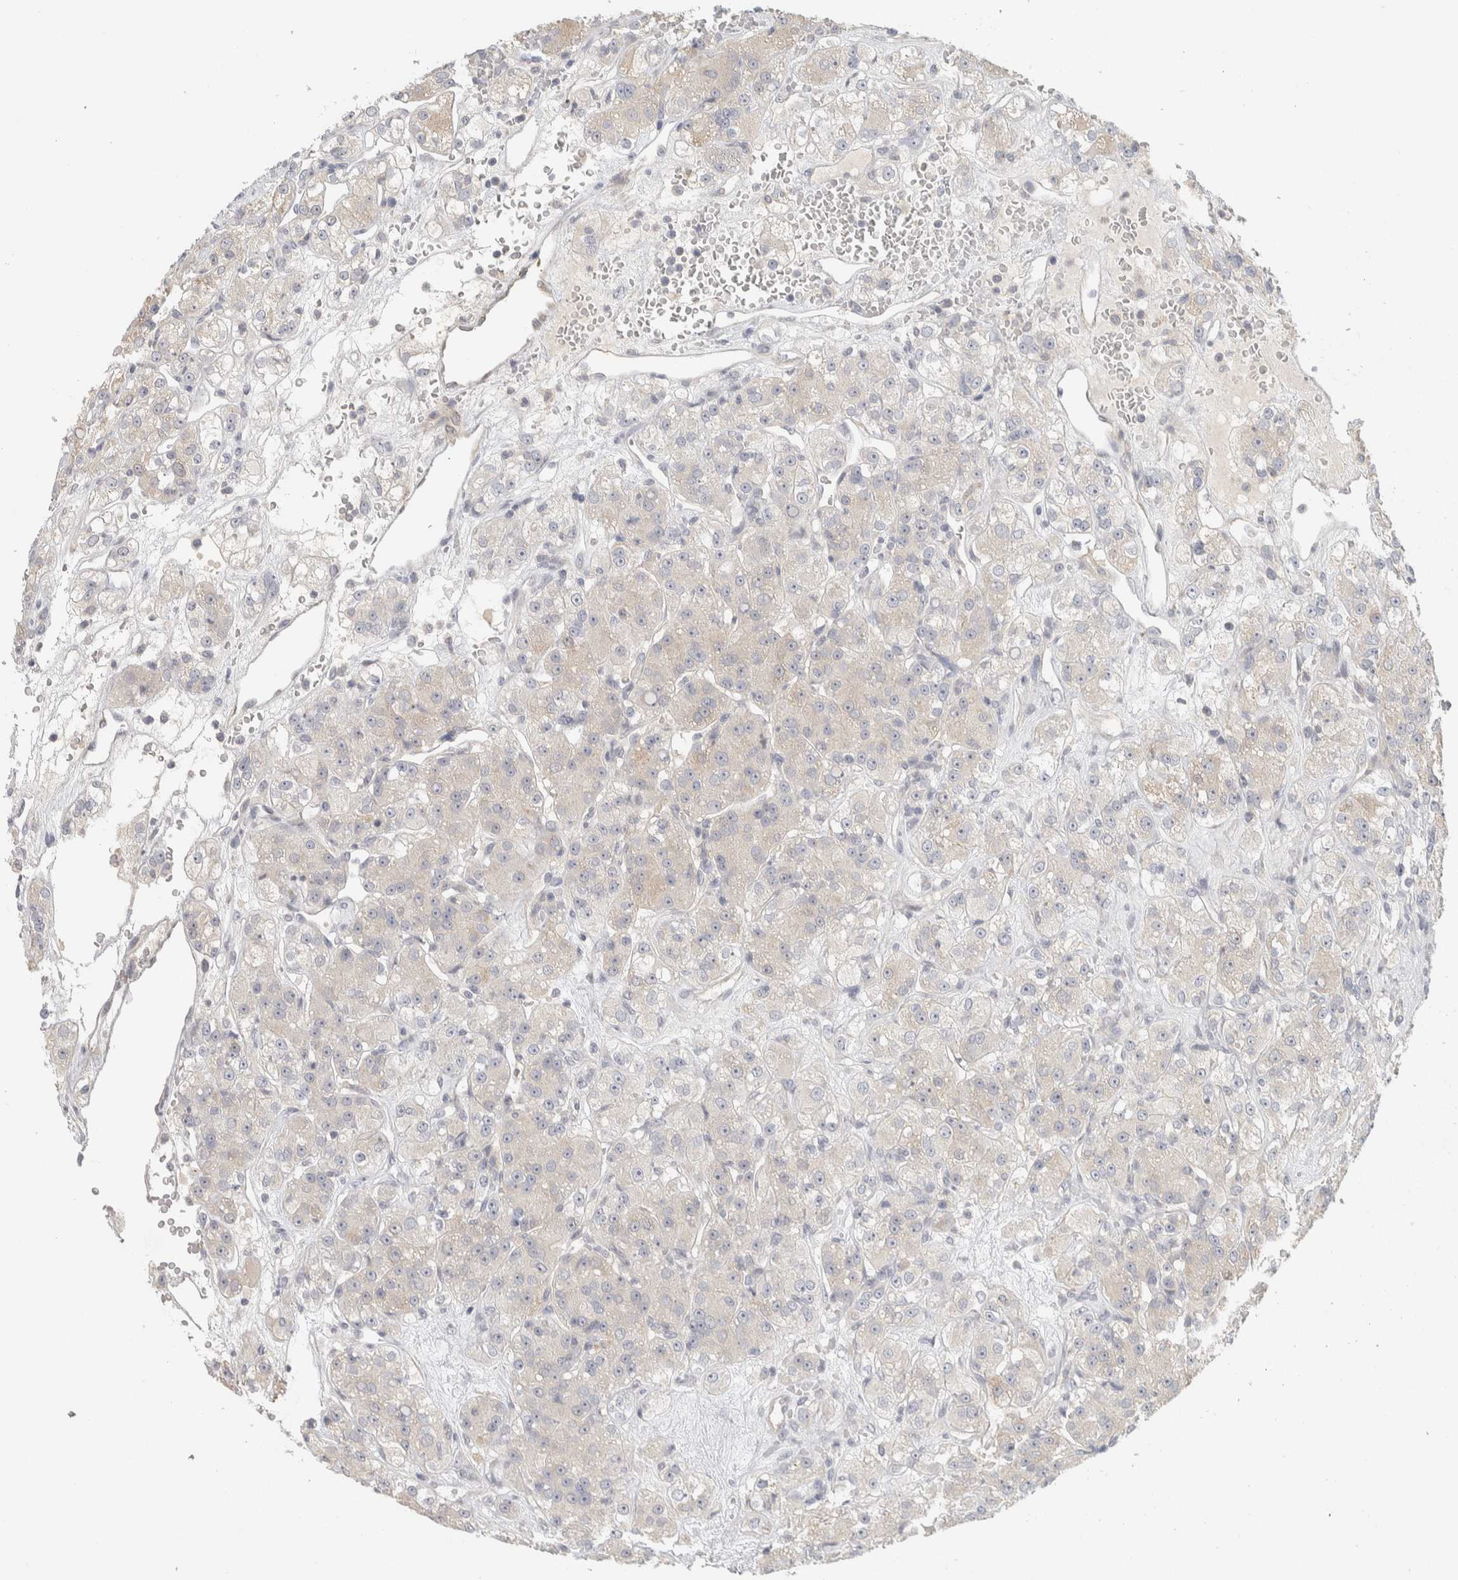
{"staining": {"intensity": "negative", "quantity": "none", "location": "none"}, "tissue": "renal cancer", "cell_type": "Tumor cells", "image_type": "cancer", "snomed": [{"axis": "morphology", "description": "Normal tissue, NOS"}, {"axis": "morphology", "description": "Adenocarcinoma, NOS"}, {"axis": "topography", "description": "Kidney"}], "caption": "Adenocarcinoma (renal) was stained to show a protein in brown. There is no significant expression in tumor cells.", "gene": "DCXR", "patient": {"sex": "male", "age": 61}}